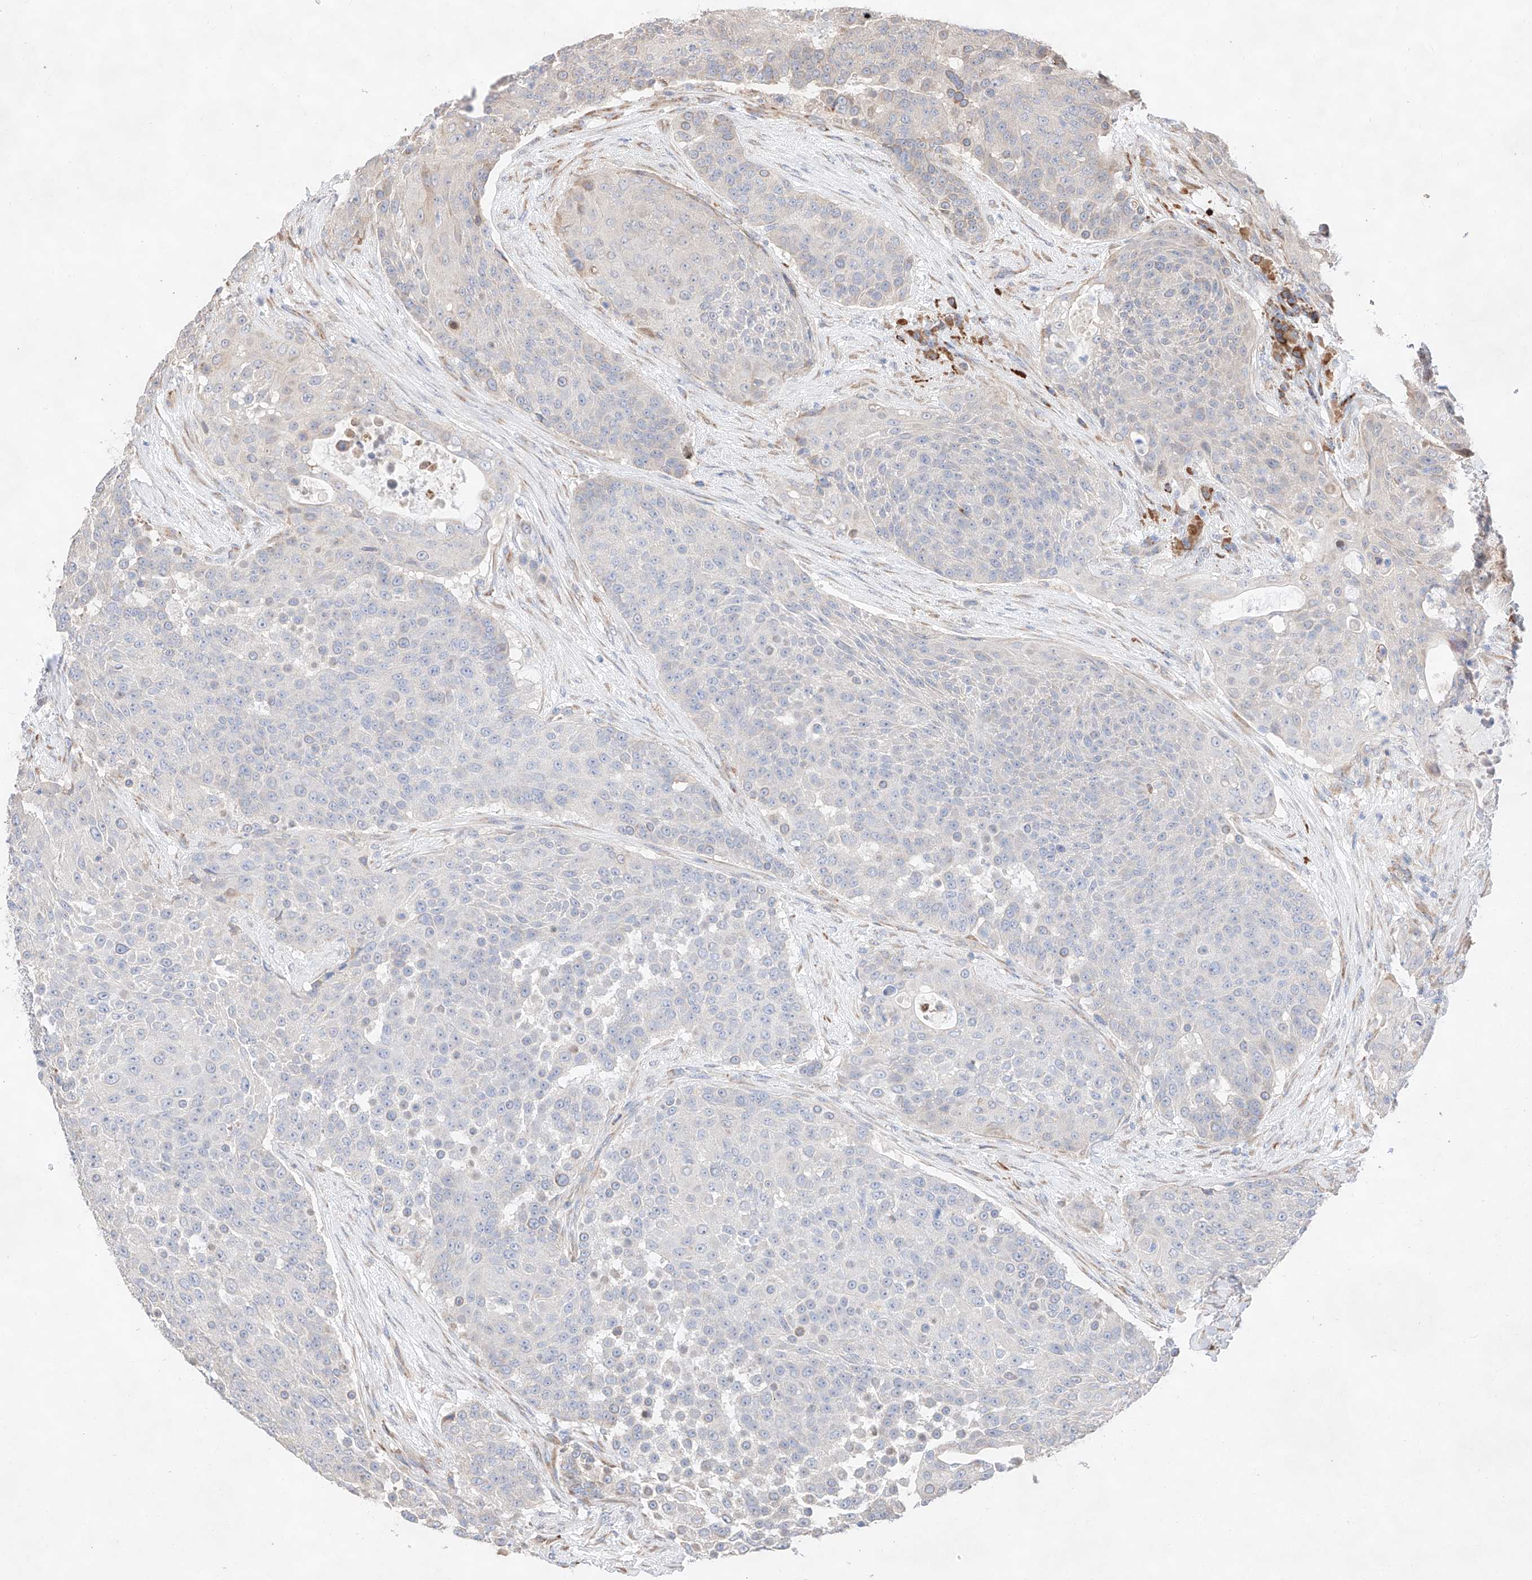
{"staining": {"intensity": "negative", "quantity": "none", "location": "none"}, "tissue": "urothelial cancer", "cell_type": "Tumor cells", "image_type": "cancer", "snomed": [{"axis": "morphology", "description": "Urothelial carcinoma, High grade"}, {"axis": "topography", "description": "Urinary bladder"}], "caption": "This is a micrograph of immunohistochemistry staining of urothelial carcinoma (high-grade), which shows no positivity in tumor cells. (DAB immunohistochemistry (IHC) with hematoxylin counter stain).", "gene": "ATP9B", "patient": {"sex": "female", "age": 63}}